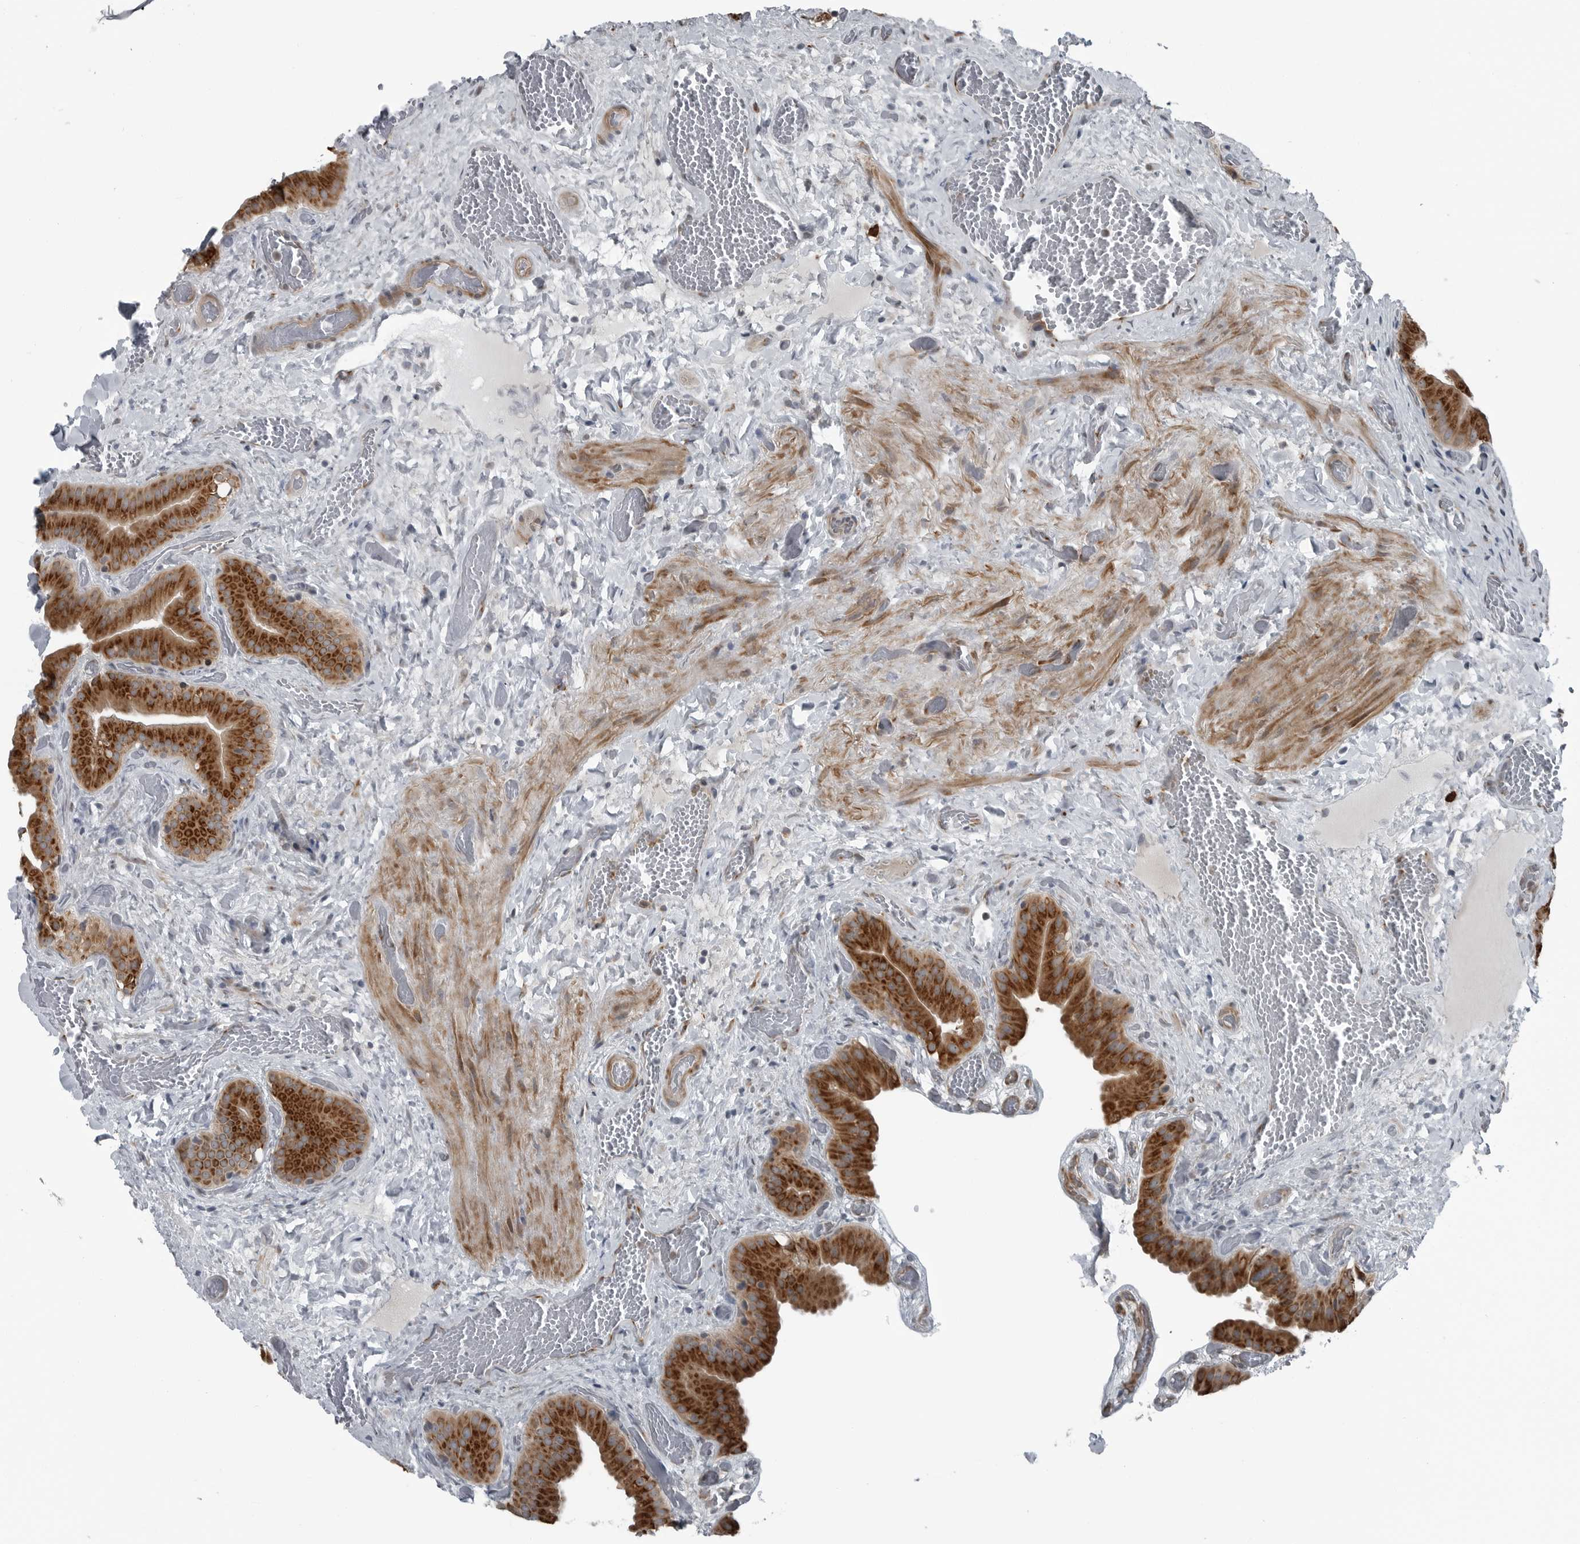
{"staining": {"intensity": "strong", "quantity": ">75%", "location": "cytoplasmic/membranous"}, "tissue": "gallbladder", "cell_type": "Glandular cells", "image_type": "normal", "snomed": [{"axis": "morphology", "description": "Normal tissue, NOS"}, {"axis": "topography", "description": "Gallbladder"}], "caption": "Immunohistochemical staining of normal gallbladder reveals high levels of strong cytoplasmic/membranous expression in approximately >75% of glandular cells. (IHC, brightfield microscopy, high magnification).", "gene": "CEP85", "patient": {"sex": "female", "age": 64}}